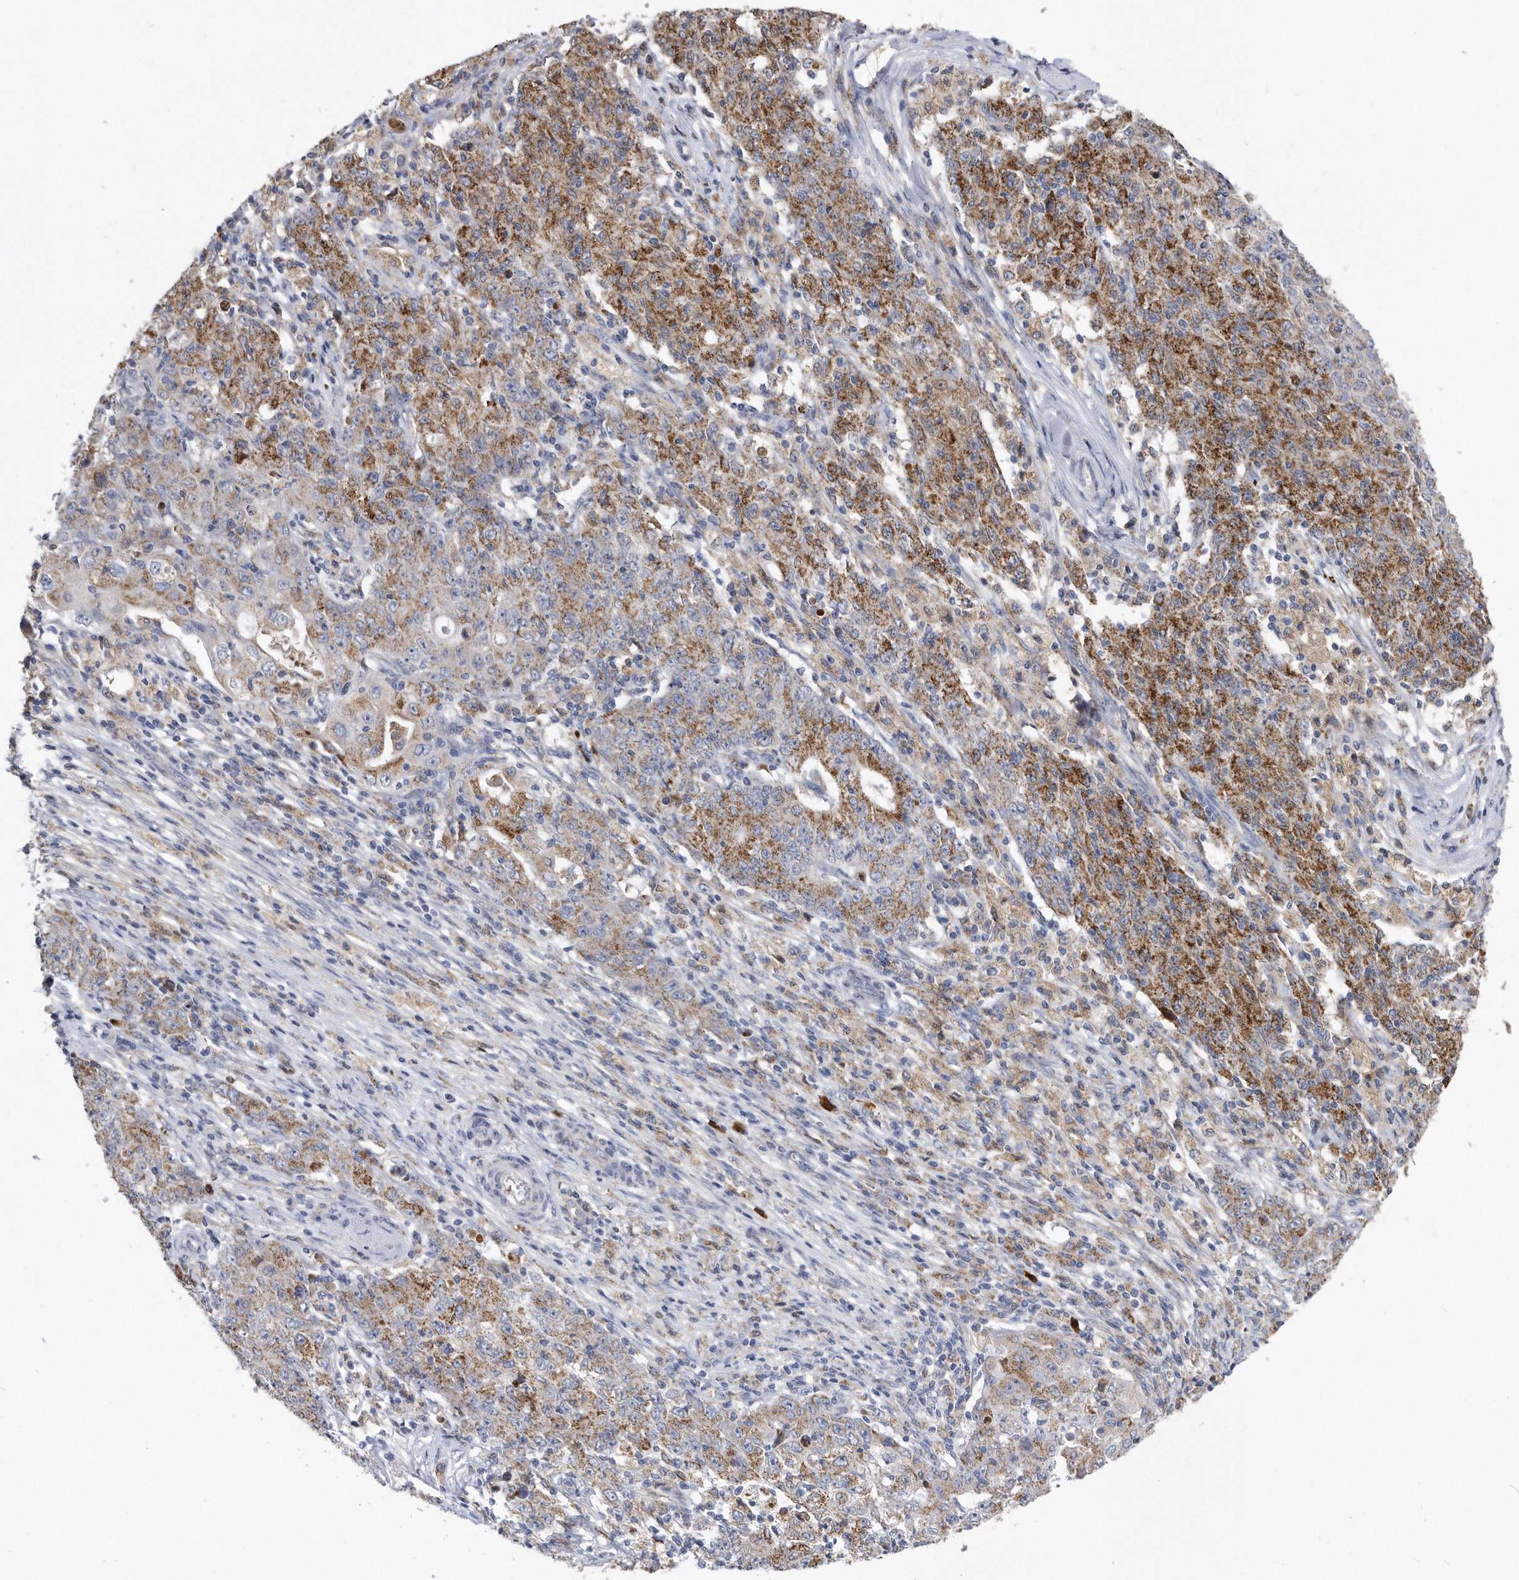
{"staining": {"intensity": "moderate", "quantity": ">75%", "location": "cytoplasmic/membranous"}, "tissue": "ovarian cancer", "cell_type": "Tumor cells", "image_type": "cancer", "snomed": [{"axis": "morphology", "description": "Carcinoma, endometroid"}, {"axis": "topography", "description": "Ovary"}], "caption": "The immunohistochemical stain shows moderate cytoplasmic/membranous staining in tumor cells of endometroid carcinoma (ovarian) tissue.", "gene": "CRISPLD2", "patient": {"sex": "female", "age": 42}}